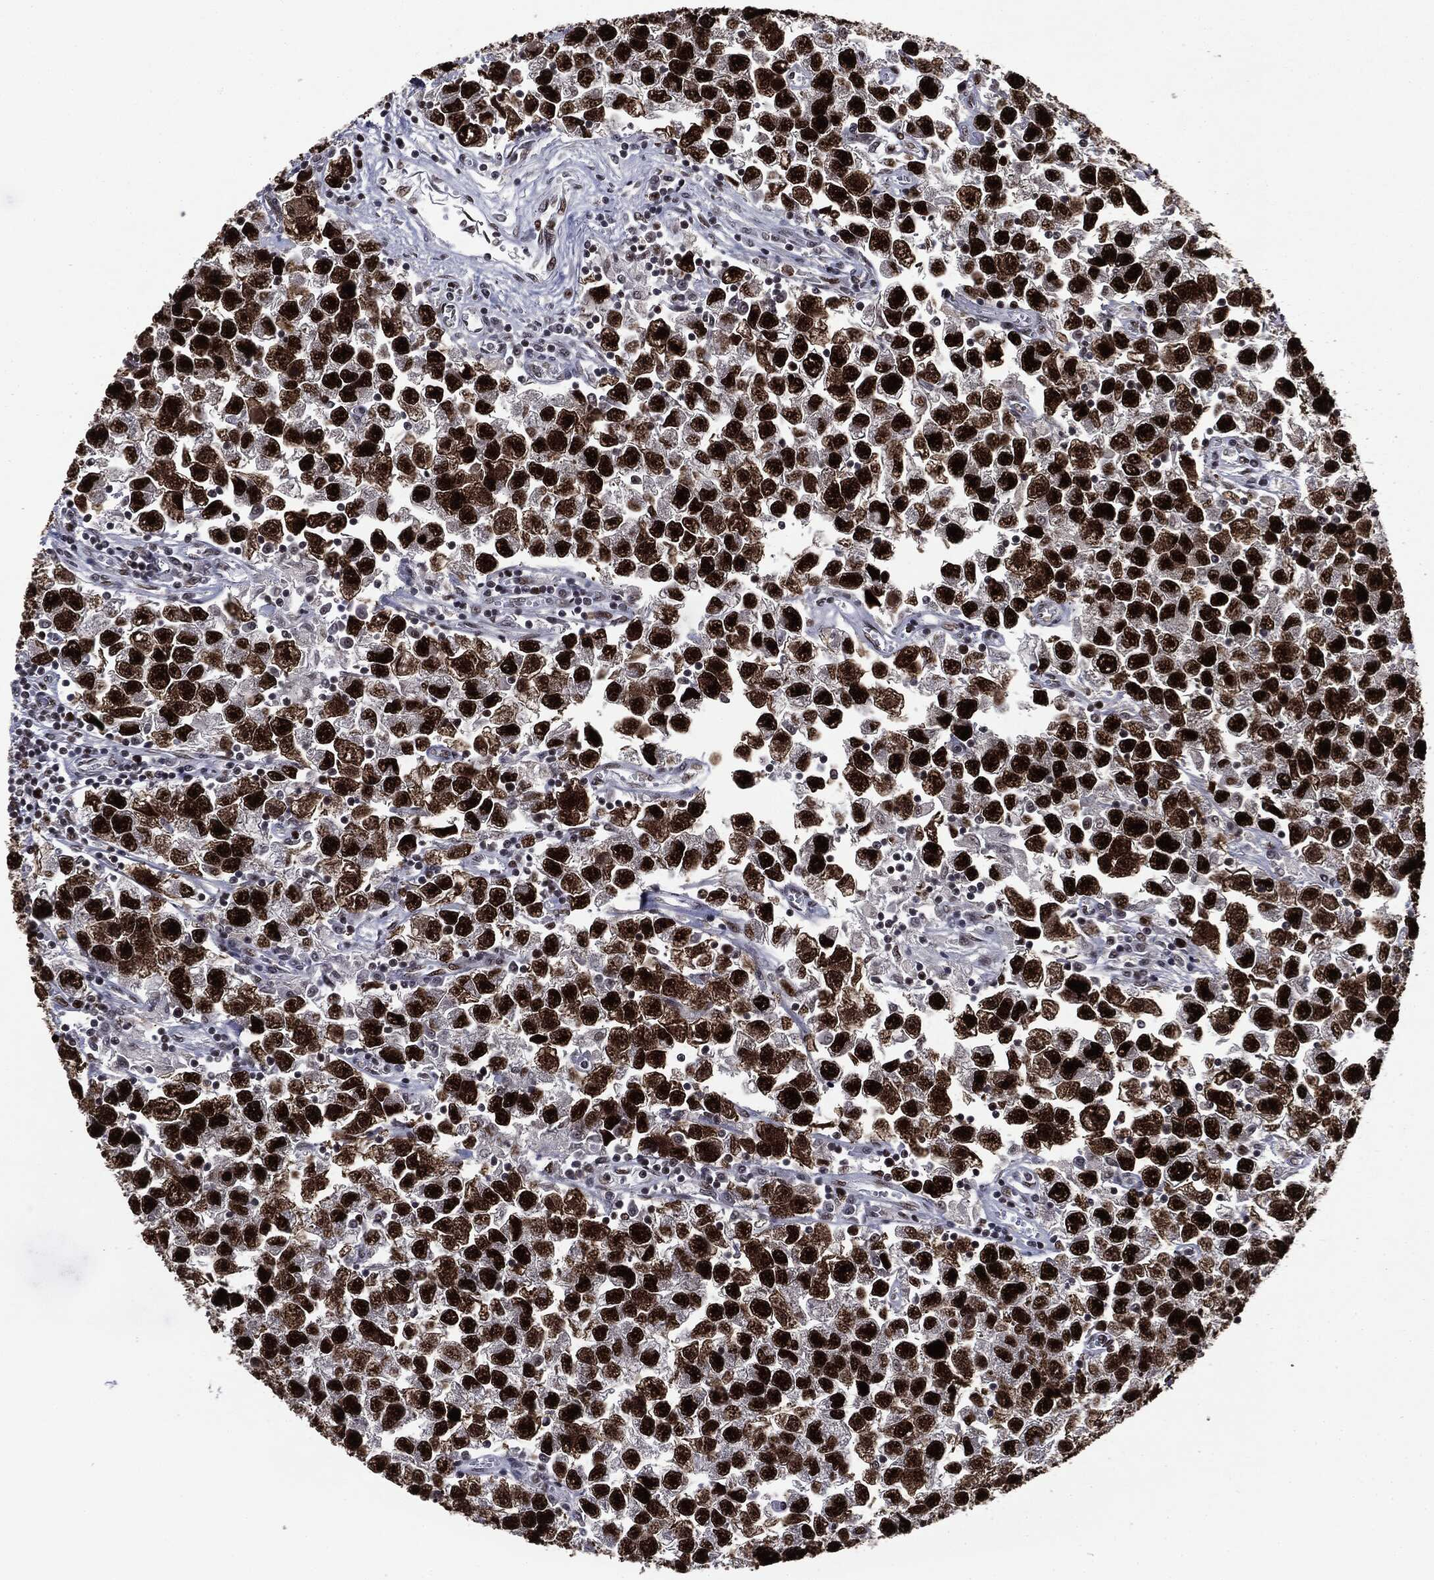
{"staining": {"intensity": "strong", "quantity": ">75%", "location": "nuclear"}, "tissue": "testis cancer", "cell_type": "Tumor cells", "image_type": "cancer", "snomed": [{"axis": "morphology", "description": "Seminoma, NOS"}, {"axis": "topography", "description": "Testis"}], "caption": "Protein analysis of testis cancer tissue exhibits strong nuclear staining in about >75% of tumor cells. The staining was performed using DAB, with brown indicating positive protein expression. Nuclei are stained blue with hematoxylin.", "gene": "MSH2", "patient": {"sex": "male", "age": 26}}